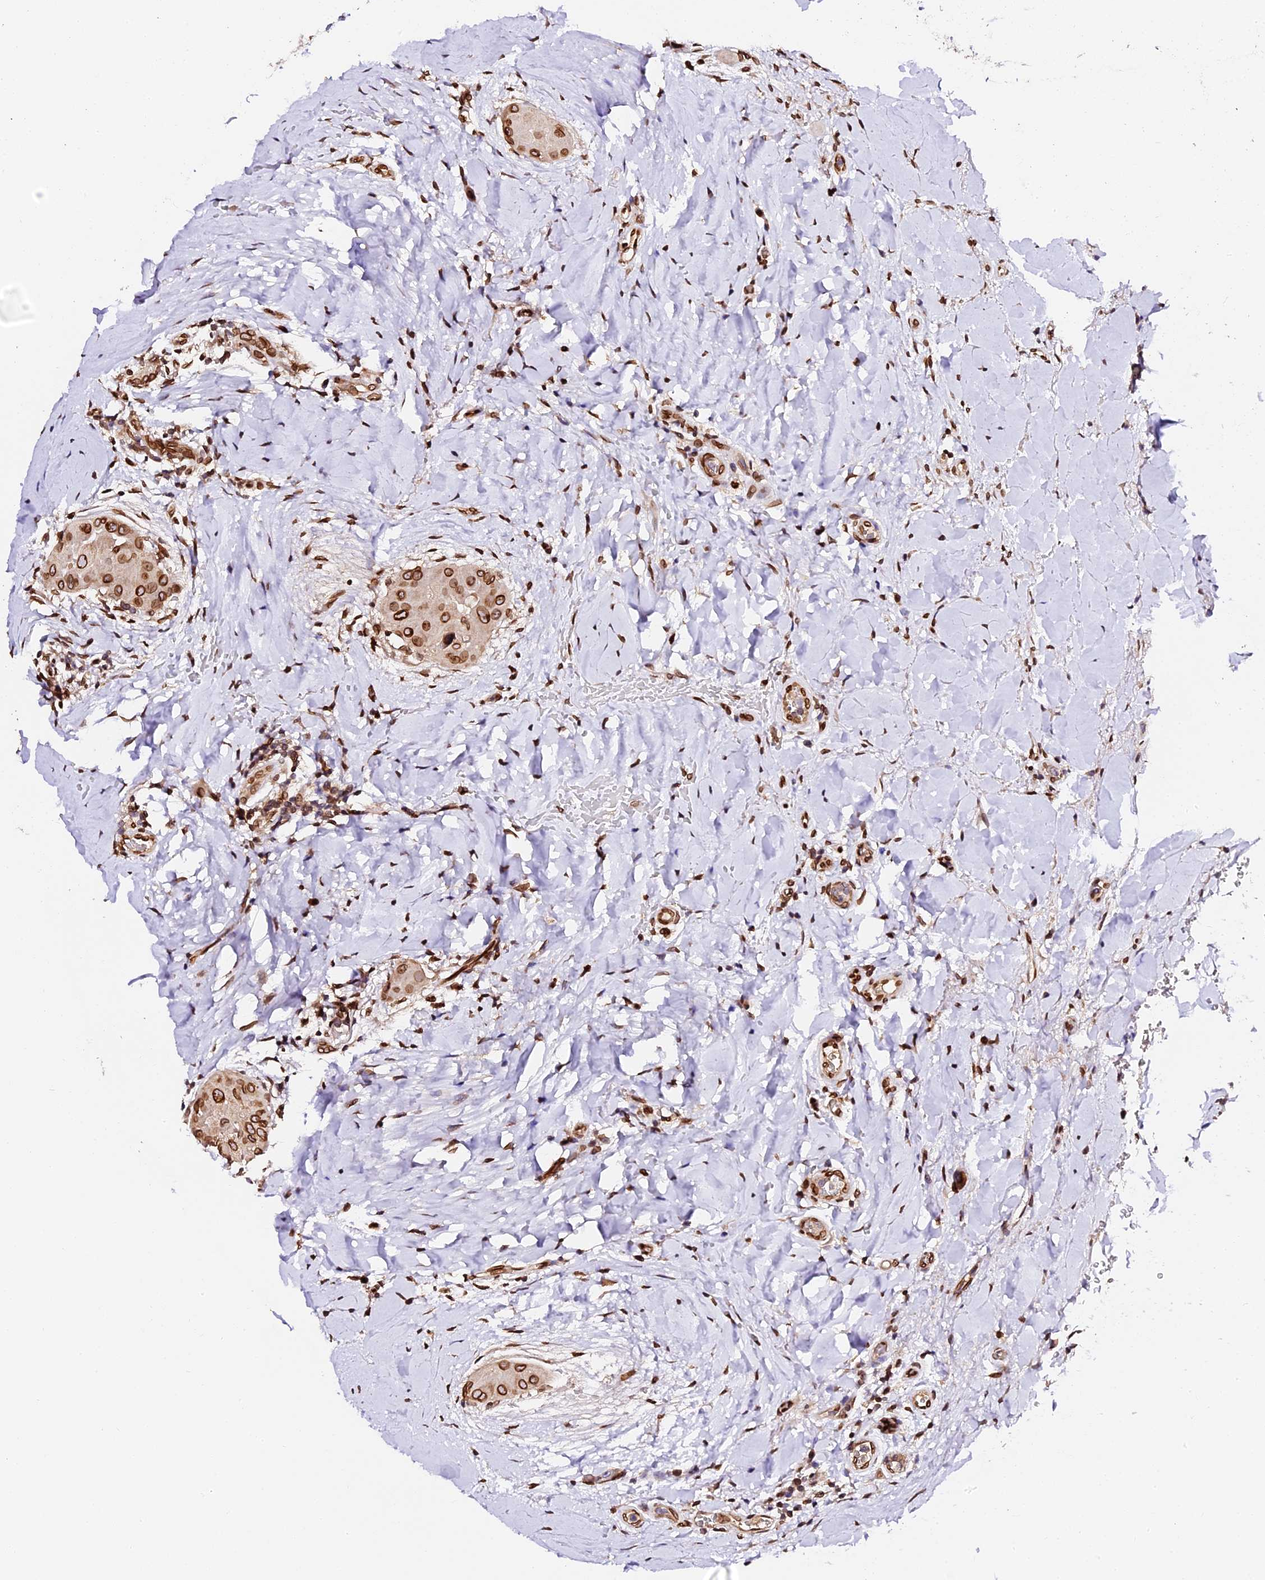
{"staining": {"intensity": "strong", "quantity": ">75%", "location": "cytoplasmic/membranous,nuclear"}, "tissue": "thyroid cancer", "cell_type": "Tumor cells", "image_type": "cancer", "snomed": [{"axis": "morphology", "description": "Papillary adenocarcinoma, NOS"}, {"axis": "topography", "description": "Thyroid gland"}], "caption": "Immunohistochemical staining of thyroid papillary adenocarcinoma reveals high levels of strong cytoplasmic/membranous and nuclear expression in about >75% of tumor cells. (DAB = brown stain, brightfield microscopy at high magnification).", "gene": "ANAPC5", "patient": {"sex": "male", "age": 33}}